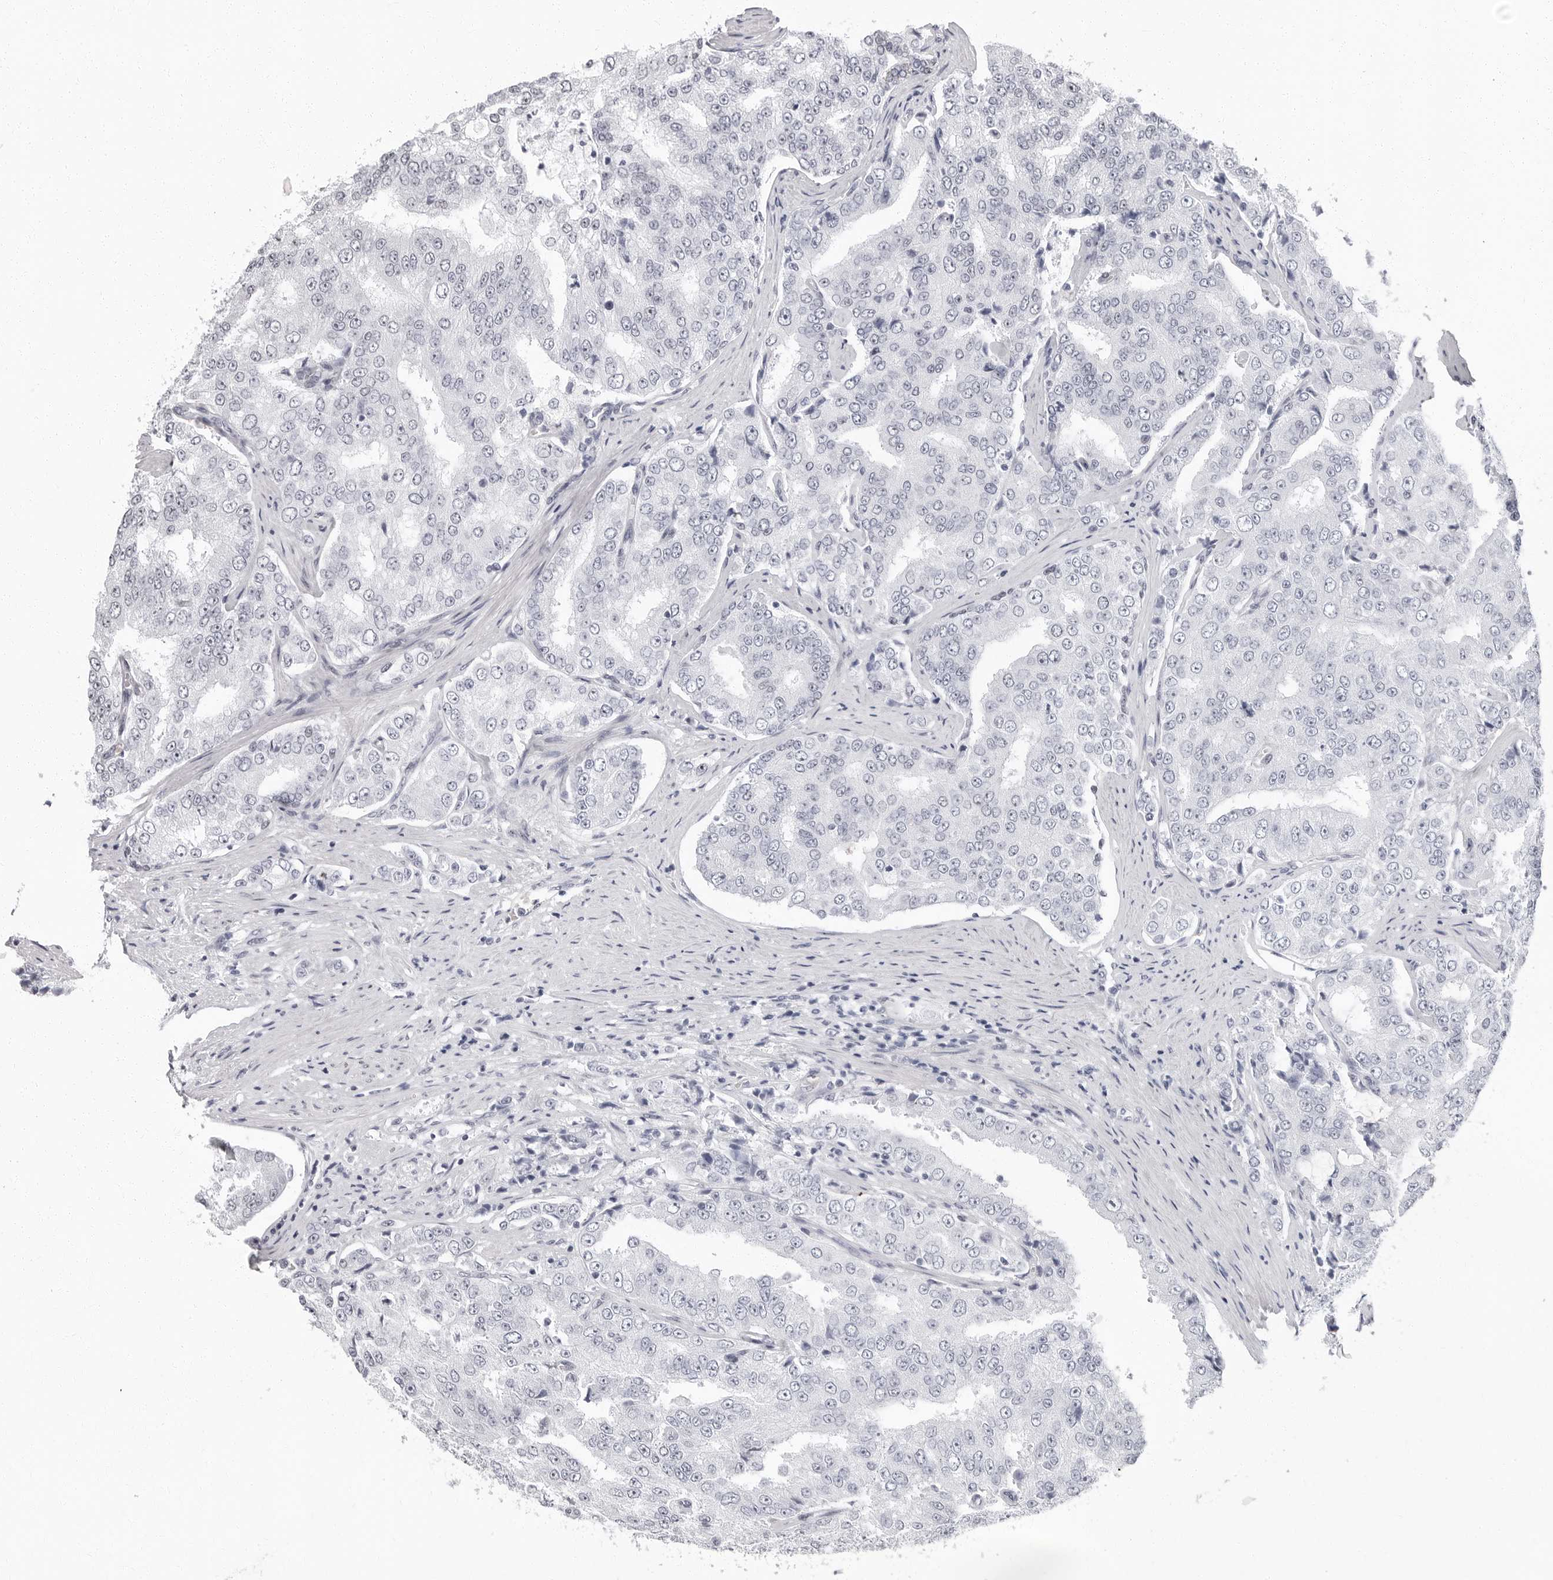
{"staining": {"intensity": "negative", "quantity": "none", "location": "none"}, "tissue": "prostate cancer", "cell_type": "Tumor cells", "image_type": "cancer", "snomed": [{"axis": "morphology", "description": "Adenocarcinoma, High grade"}, {"axis": "topography", "description": "Prostate"}], "caption": "This is an immunohistochemistry histopathology image of human prostate adenocarcinoma (high-grade). There is no positivity in tumor cells.", "gene": "VEZF1", "patient": {"sex": "male", "age": 58}}